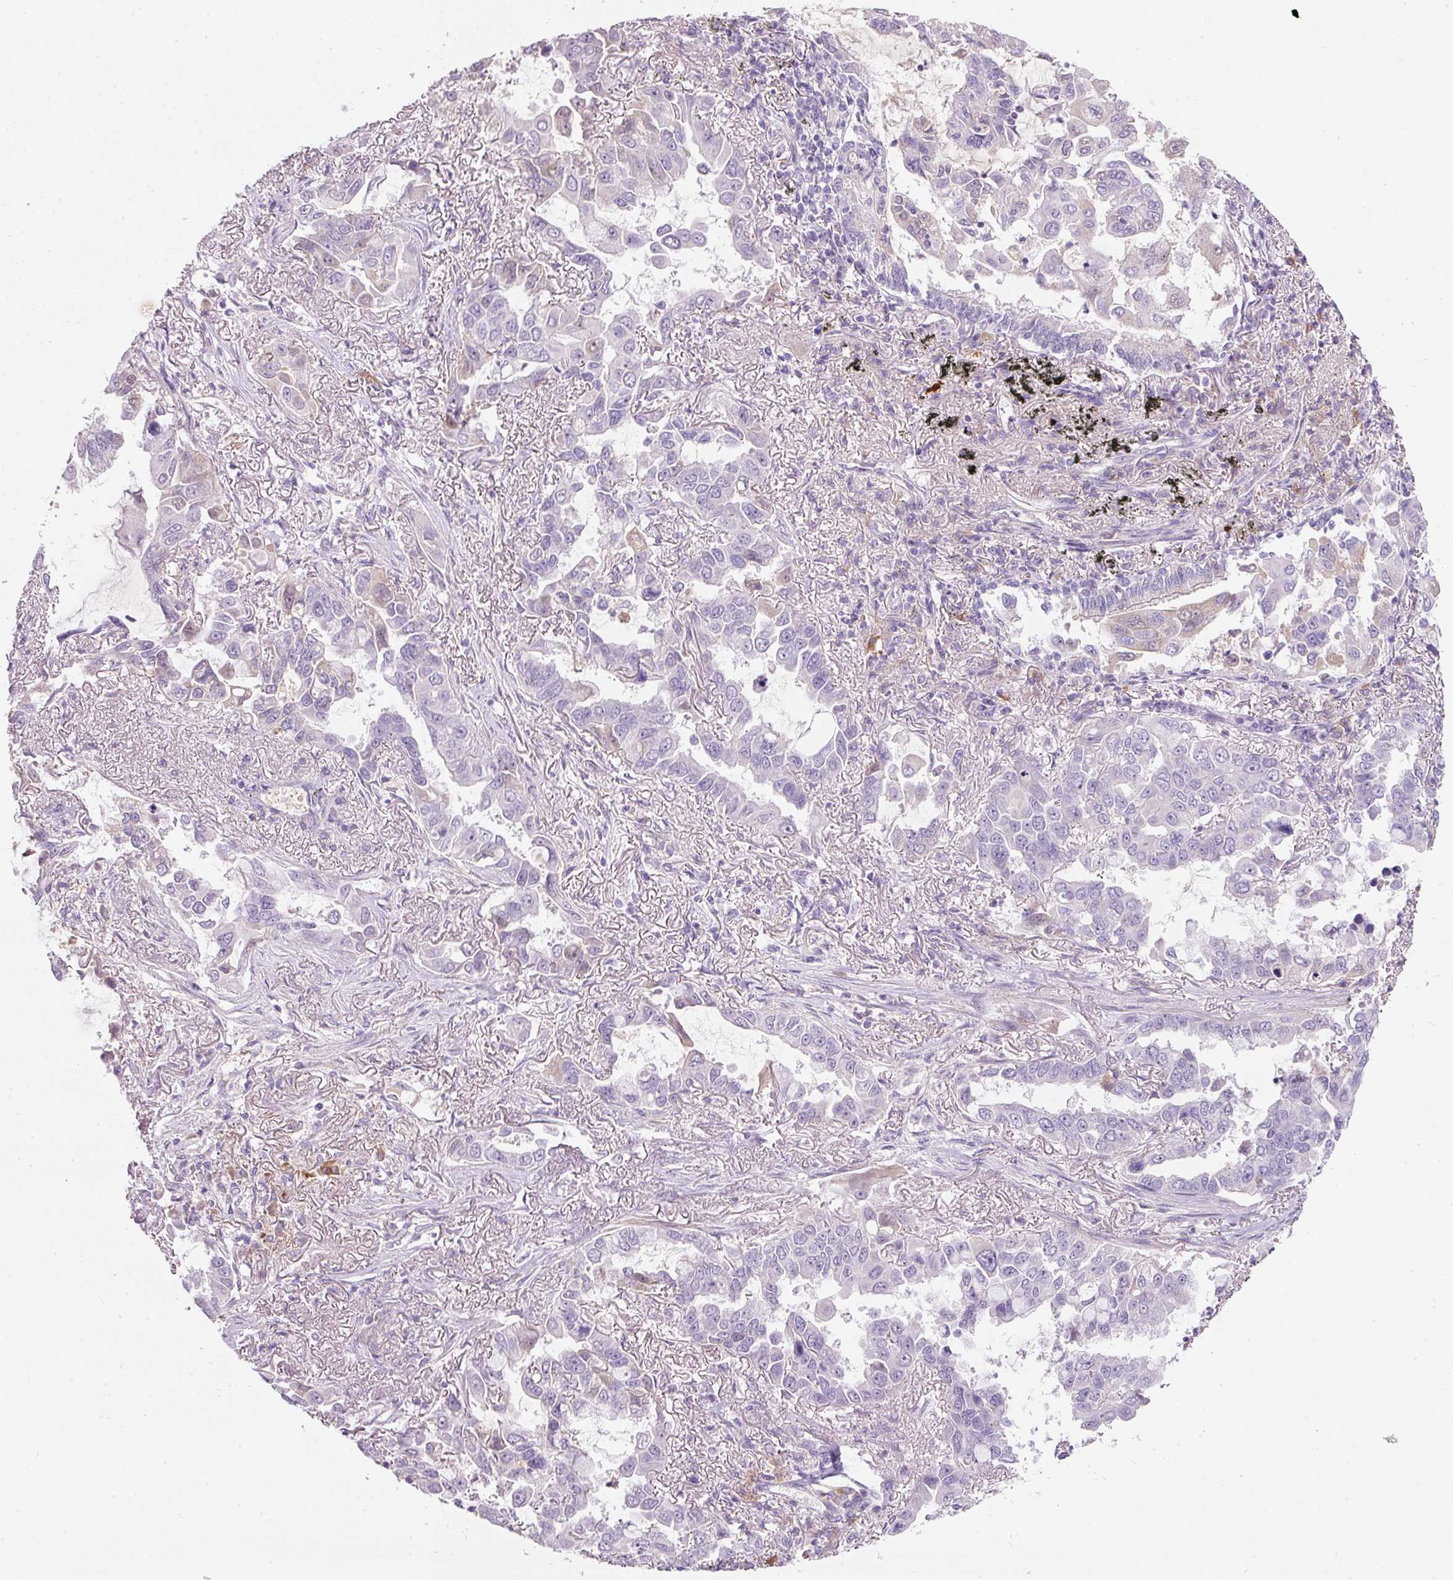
{"staining": {"intensity": "negative", "quantity": "none", "location": "none"}, "tissue": "lung cancer", "cell_type": "Tumor cells", "image_type": "cancer", "snomed": [{"axis": "morphology", "description": "Adenocarcinoma, NOS"}, {"axis": "topography", "description": "Lung"}], "caption": "IHC of human lung cancer (adenocarcinoma) shows no positivity in tumor cells. (DAB (3,3'-diaminobenzidine) immunohistochemistry, high magnification).", "gene": "TMEM37", "patient": {"sex": "male", "age": 64}}